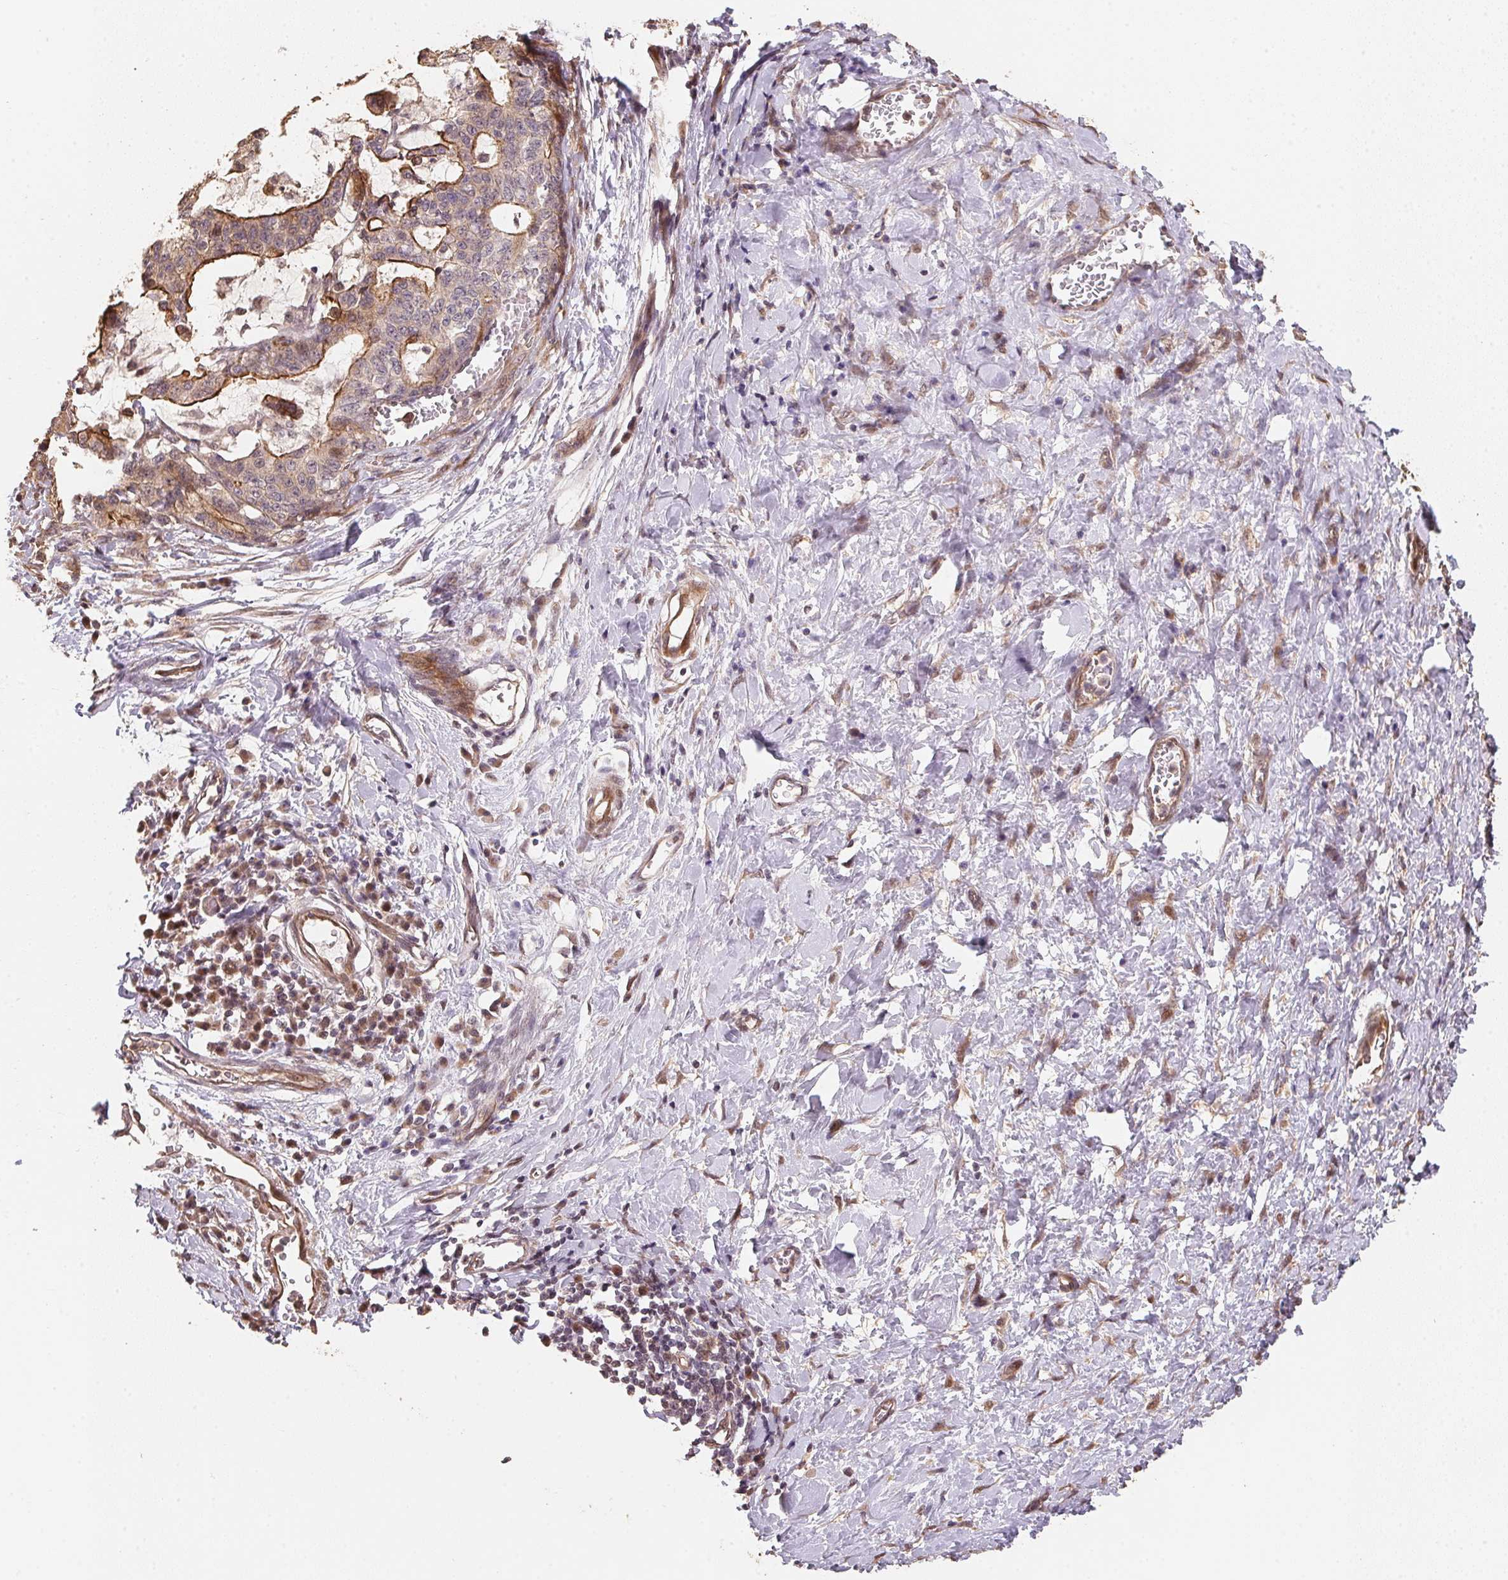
{"staining": {"intensity": "moderate", "quantity": "25%-75%", "location": "cytoplasmic/membranous"}, "tissue": "stomach cancer", "cell_type": "Tumor cells", "image_type": "cancer", "snomed": [{"axis": "morphology", "description": "Normal tissue, NOS"}, {"axis": "morphology", "description": "Adenocarcinoma, NOS"}, {"axis": "topography", "description": "Stomach"}], "caption": "This histopathology image exhibits immunohistochemistry staining of human stomach adenocarcinoma, with medium moderate cytoplasmic/membranous positivity in approximately 25%-75% of tumor cells.", "gene": "TMEM222", "patient": {"sex": "female", "age": 64}}